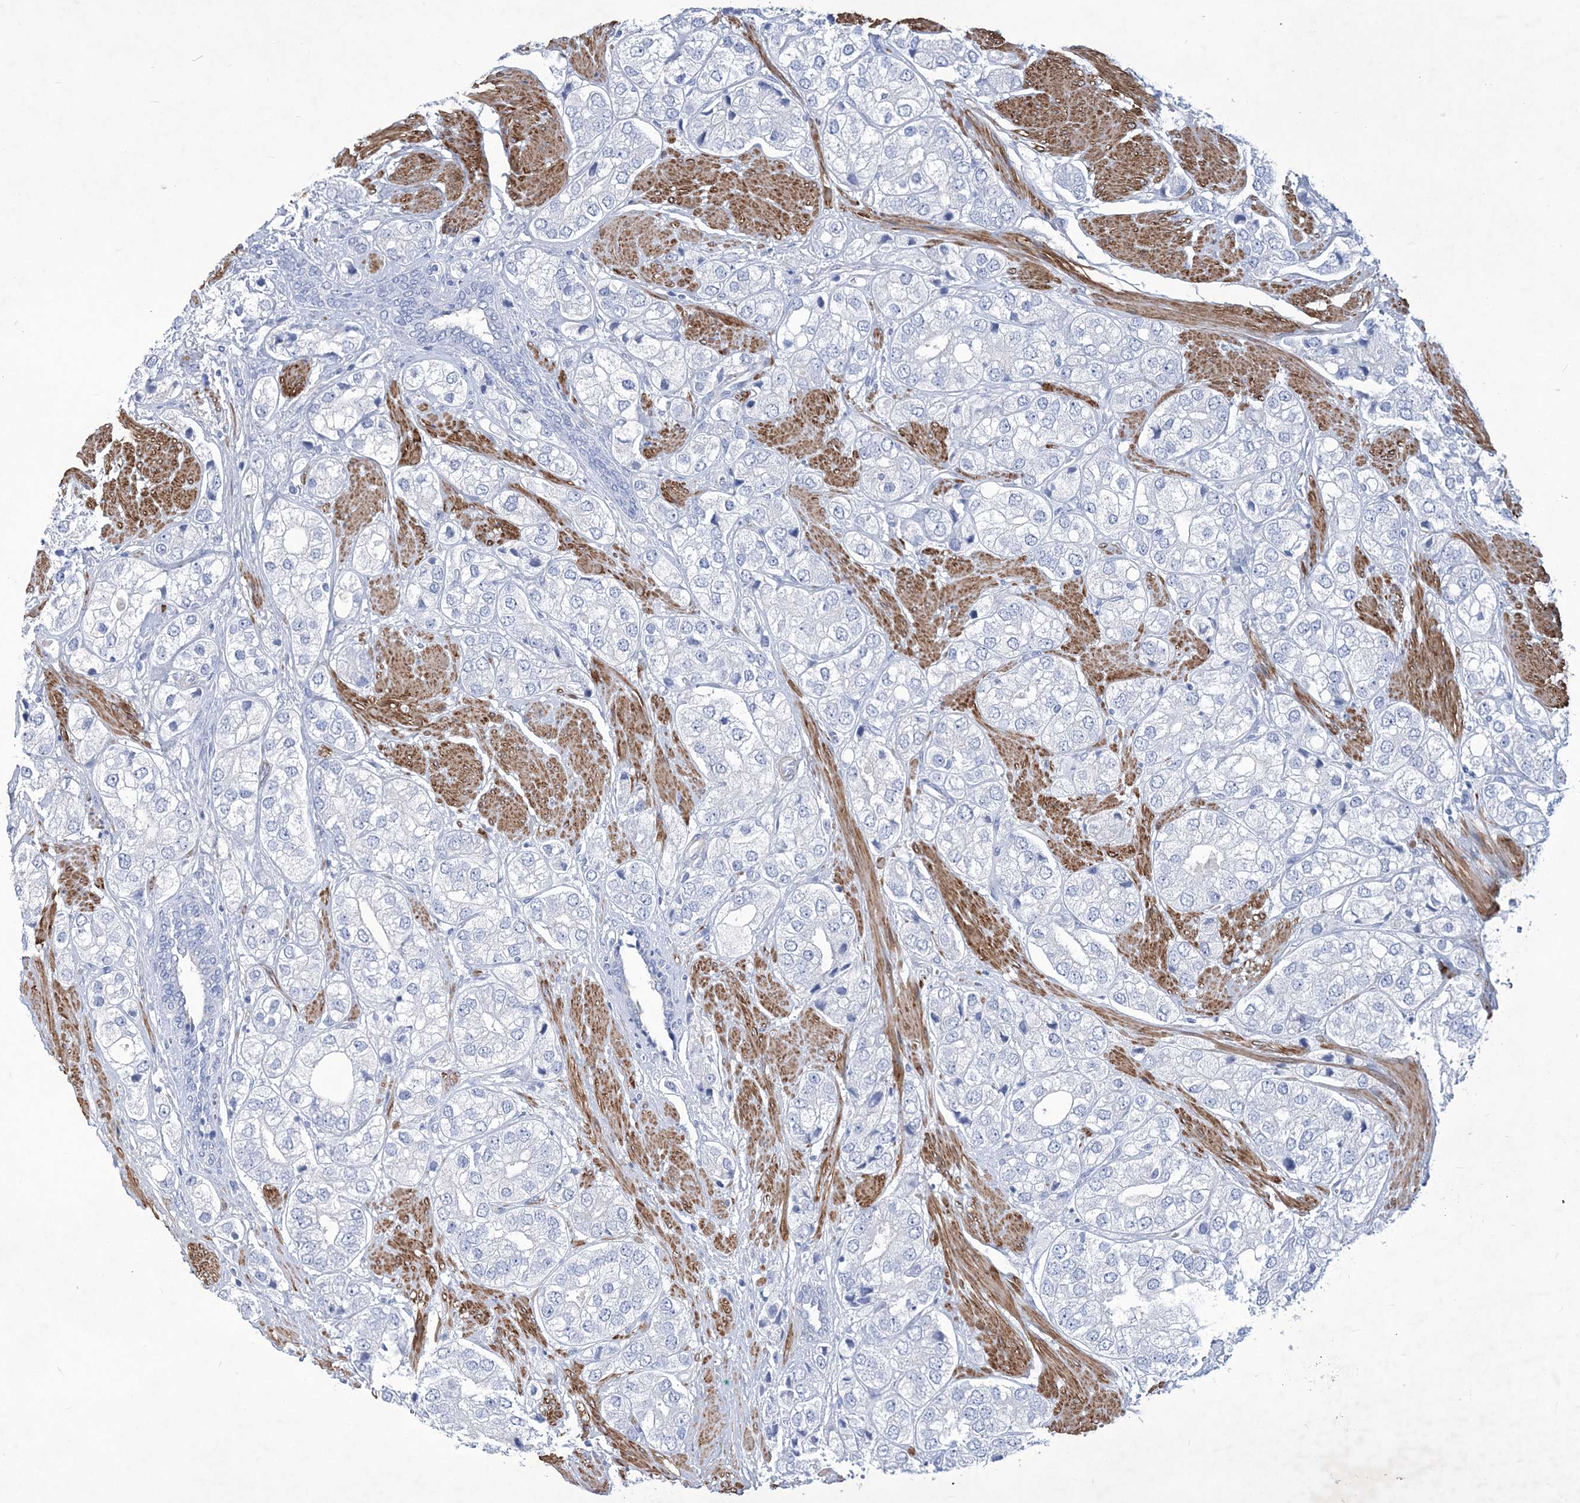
{"staining": {"intensity": "negative", "quantity": "none", "location": "none"}, "tissue": "prostate cancer", "cell_type": "Tumor cells", "image_type": "cancer", "snomed": [{"axis": "morphology", "description": "Adenocarcinoma, High grade"}, {"axis": "topography", "description": "Prostate"}], "caption": "This is an immunohistochemistry (IHC) photomicrograph of prostate high-grade adenocarcinoma. There is no expression in tumor cells.", "gene": "WDR74", "patient": {"sex": "male", "age": 50}}